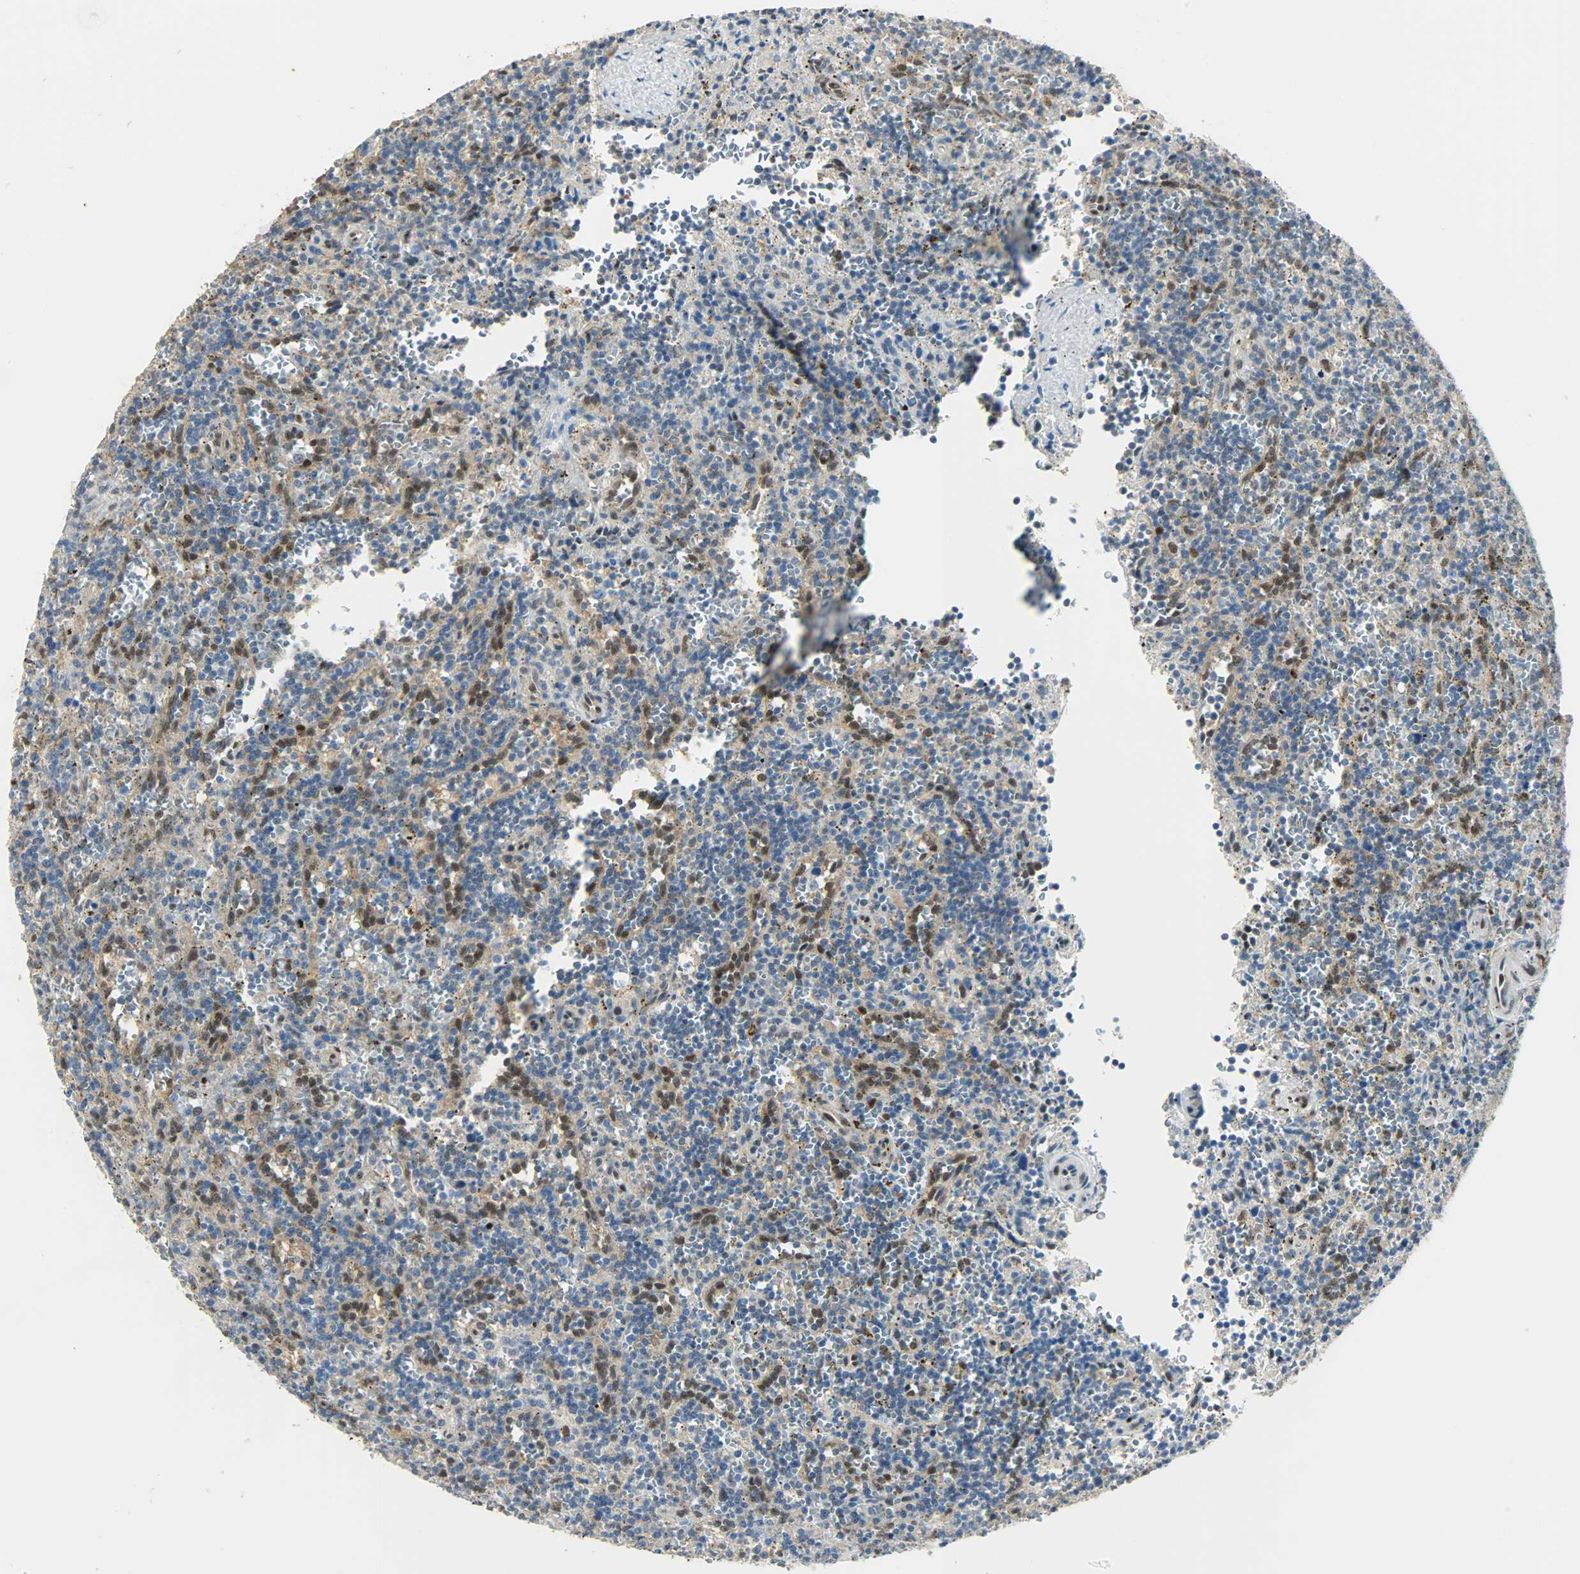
{"staining": {"intensity": "negative", "quantity": "none", "location": "none"}, "tissue": "lymphoma", "cell_type": "Tumor cells", "image_type": "cancer", "snomed": [{"axis": "morphology", "description": "Malignant lymphoma, non-Hodgkin's type, Low grade"}, {"axis": "topography", "description": "Spleen"}], "caption": "An immunohistochemistry (IHC) histopathology image of lymphoma is shown. There is no staining in tumor cells of lymphoma.", "gene": "NPEPL1", "patient": {"sex": "male", "age": 73}}